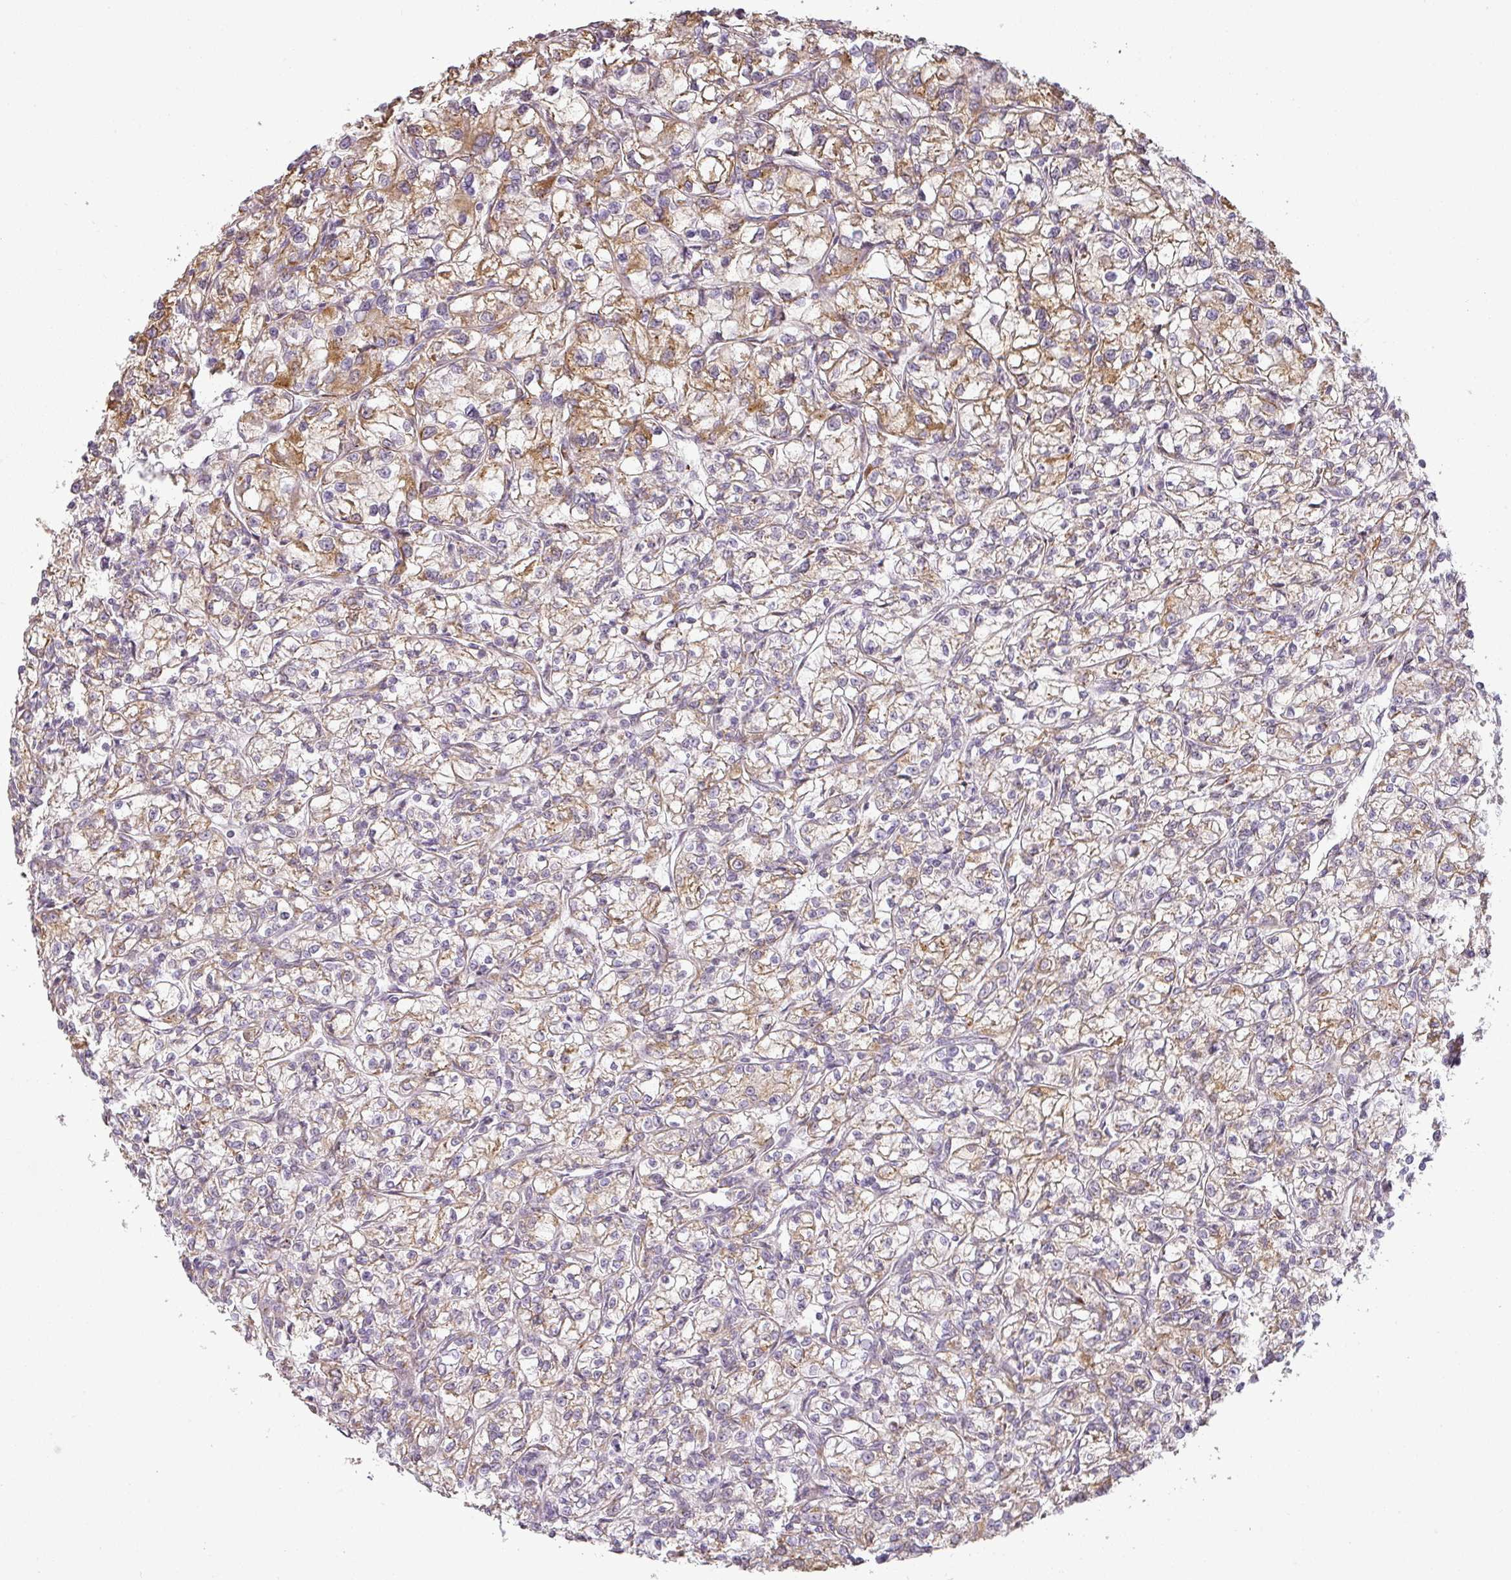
{"staining": {"intensity": "moderate", "quantity": ">75%", "location": "cytoplasmic/membranous"}, "tissue": "renal cancer", "cell_type": "Tumor cells", "image_type": "cancer", "snomed": [{"axis": "morphology", "description": "Adenocarcinoma, NOS"}, {"axis": "topography", "description": "Kidney"}], "caption": "Tumor cells display medium levels of moderate cytoplasmic/membranous positivity in approximately >75% of cells in human renal cancer (adenocarcinoma).", "gene": "CCDC144A", "patient": {"sex": "female", "age": 59}}